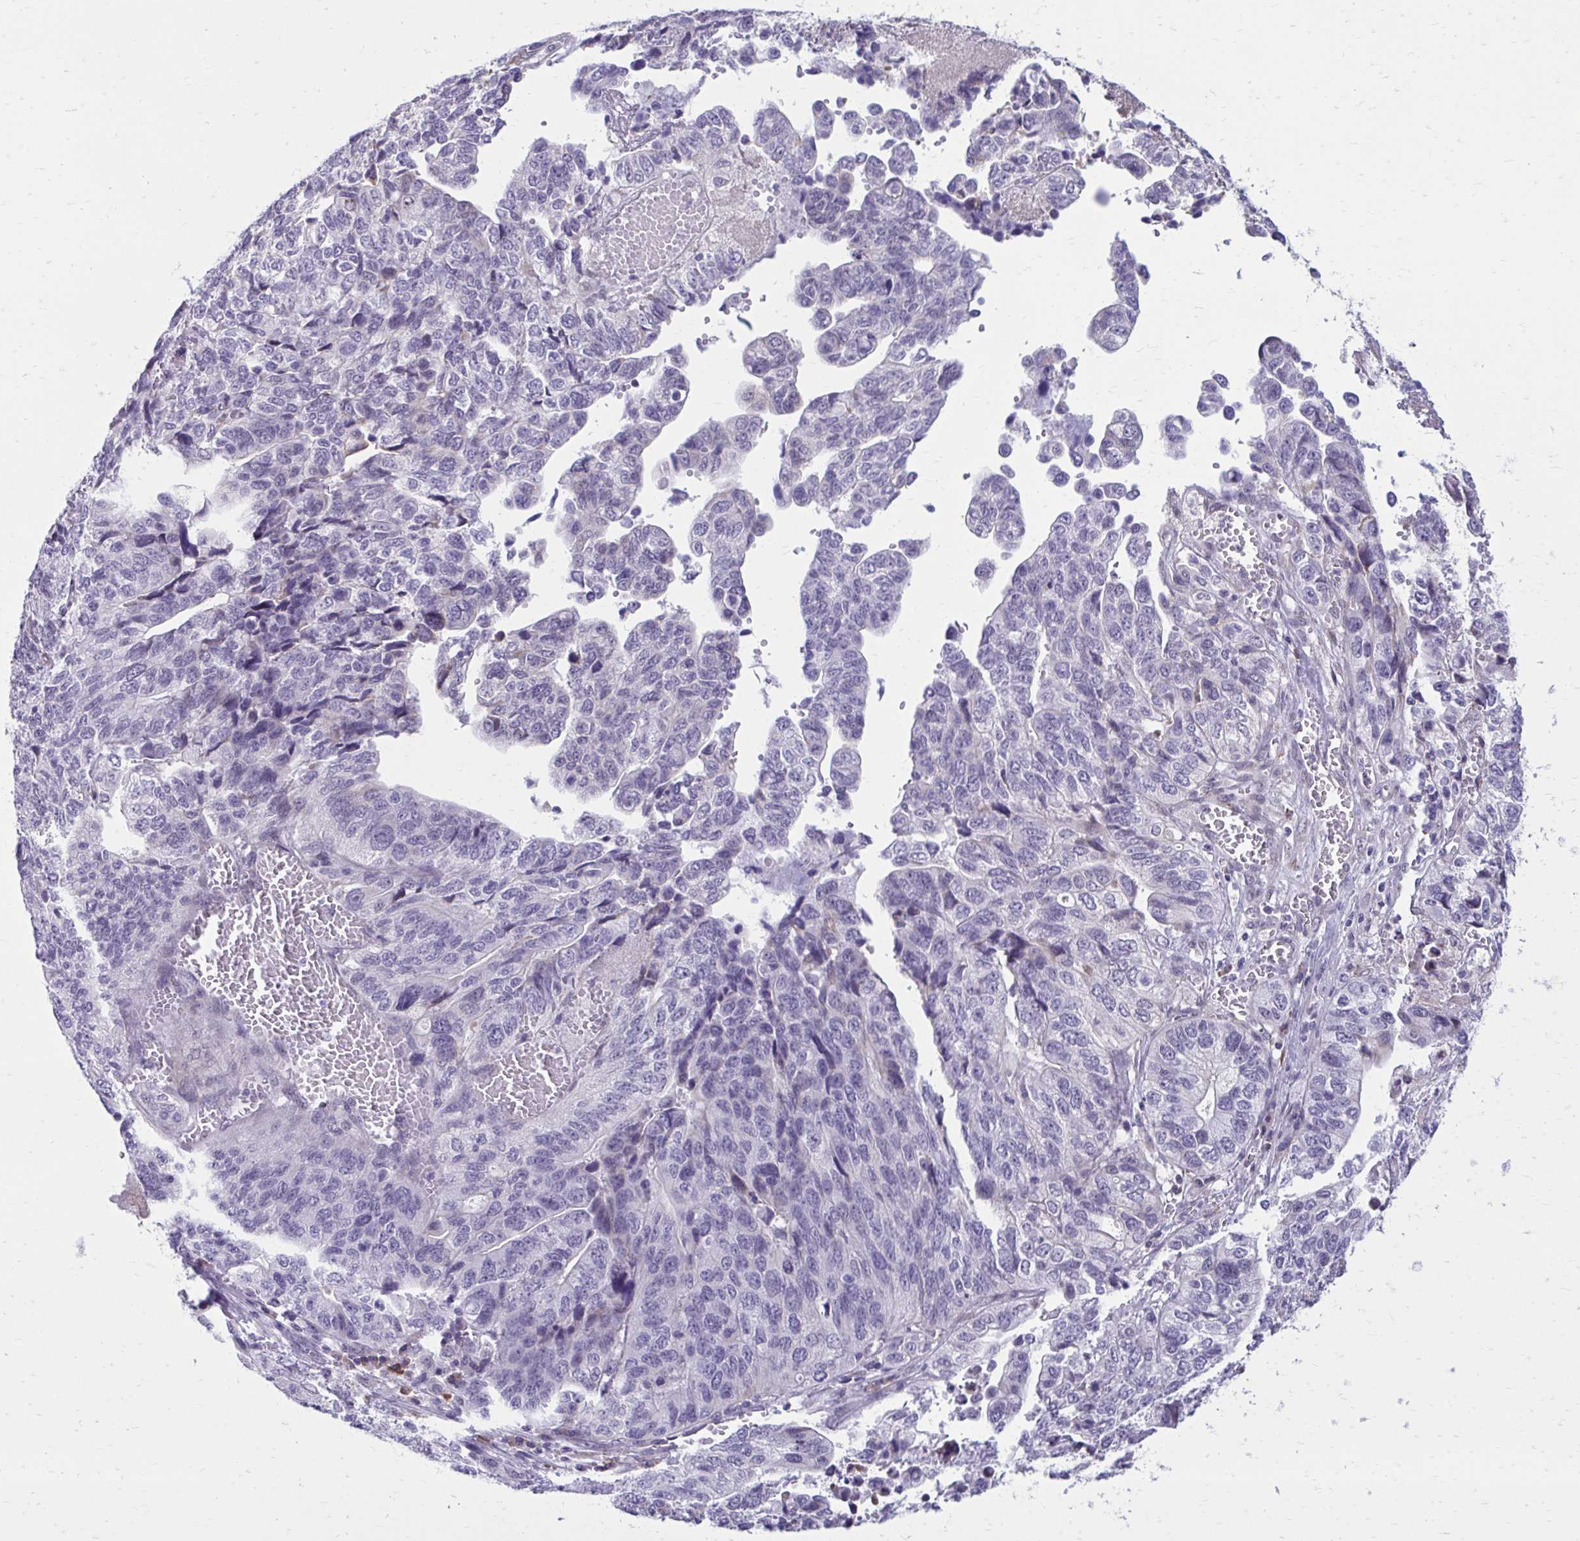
{"staining": {"intensity": "negative", "quantity": "none", "location": "none"}, "tissue": "stomach cancer", "cell_type": "Tumor cells", "image_type": "cancer", "snomed": [{"axis": "morphology", "description": "Adenocarcinoma, NOS"}, {"axis": "topography", "description": "Stomach, upper"}], "caption": "High power microscopy micrograph of an immunohistochemistry micrograph of stomach adenocarcinoma, revealing no significant positivity in tumor cells.", "gene": "PROSER1", "patient": {"sex": "female", "age": 67}}